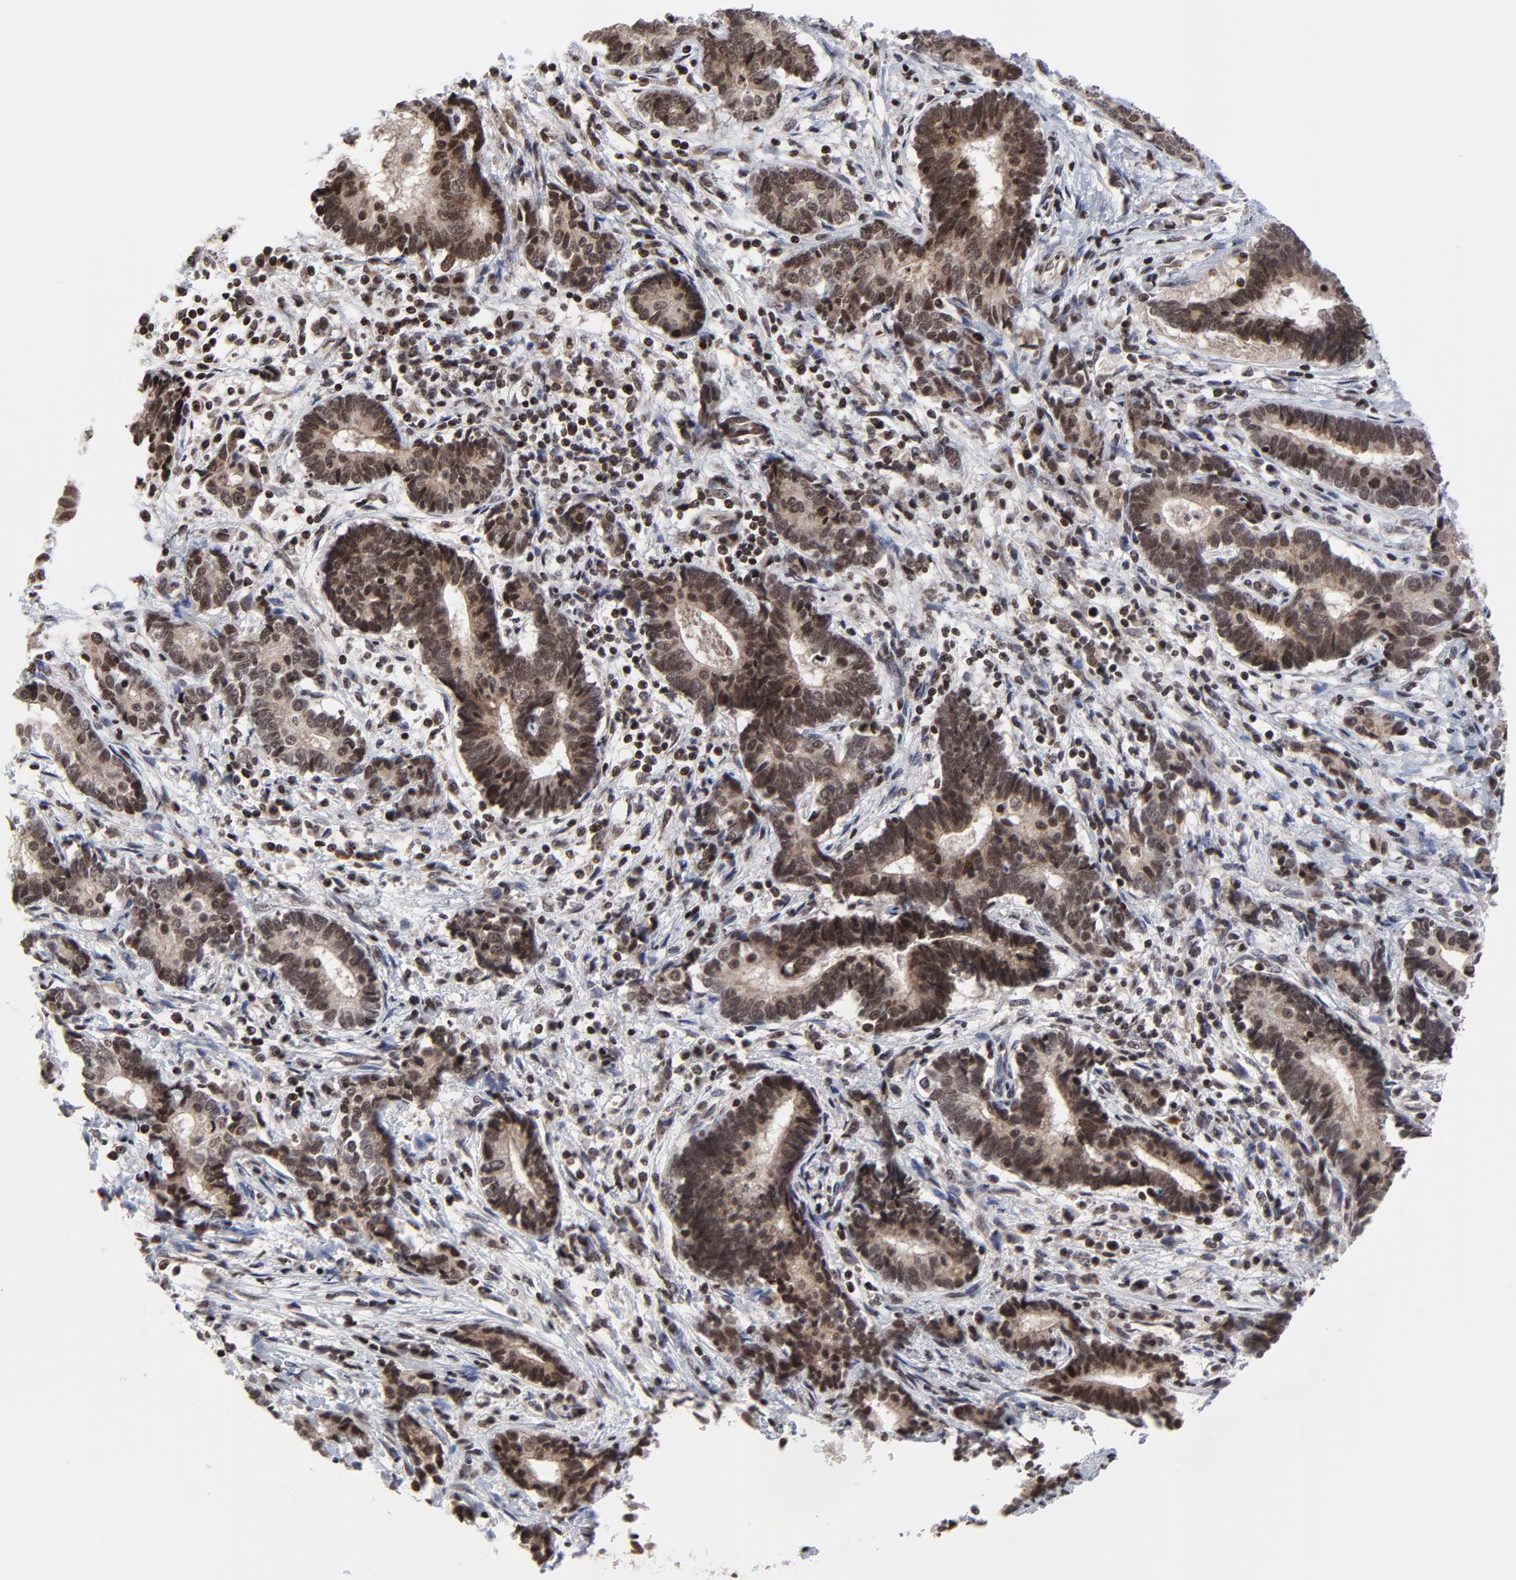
{"staining": {"intensity": "strong", "quantity": ">75%", "location": "cytoplasmic/membranous,nuclear"}, "tissue": "liver cancer", "cell_type": "Tumor cells", "image_type": "cancer", "snomed": [{"axis": "morphology", "description": "Cholangiocarcinoma"}, {"axis": "topography", "description": "Liver"}], "caption": "A micrograph of human liver cancer (cholangiocarcinoma) stained for a protein exhibits strong cytoplasmic/membranous and nuclear brown staining in tumor cells.", "gene": "ZNF777", "patient": {"sex": "male", "age": 57}}